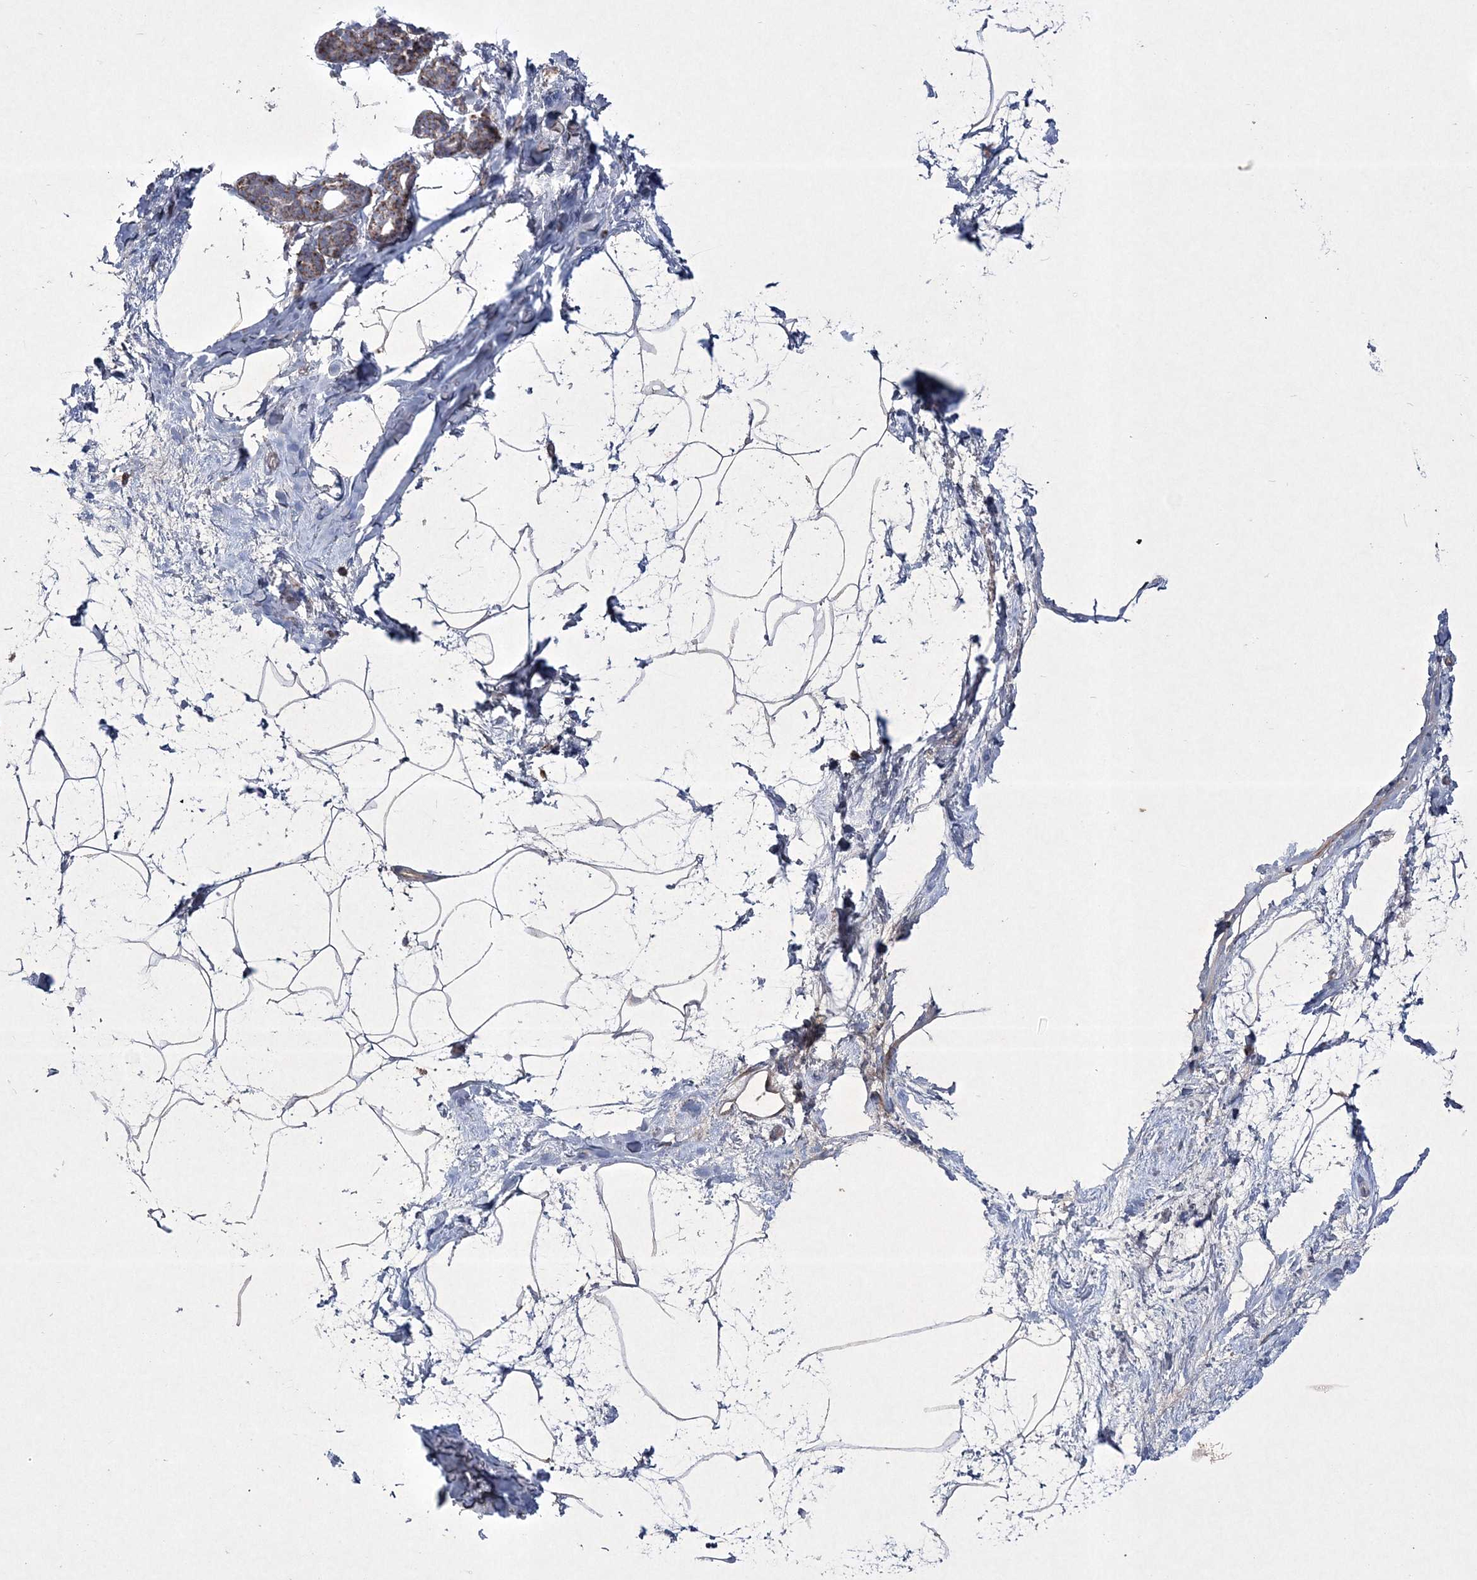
{"staining": {"intensity": "negative", "quantity": "none", "location": "none"}, "tissue": "breast", "cell_type": "Adipocytes", "image_type": "normal", "snomed": [{"axis": "morphology", "description": "Normal tissue, NOS"}, {"axis": "topography", "description": "Breast"}], "caption": "A high-resolution photomicrograph shows IHC staining of benign breast, which exhibits no significant expression in adipocytes.", "gene": "RICTOR", "patient": {"sex": "female", "age": 62}}